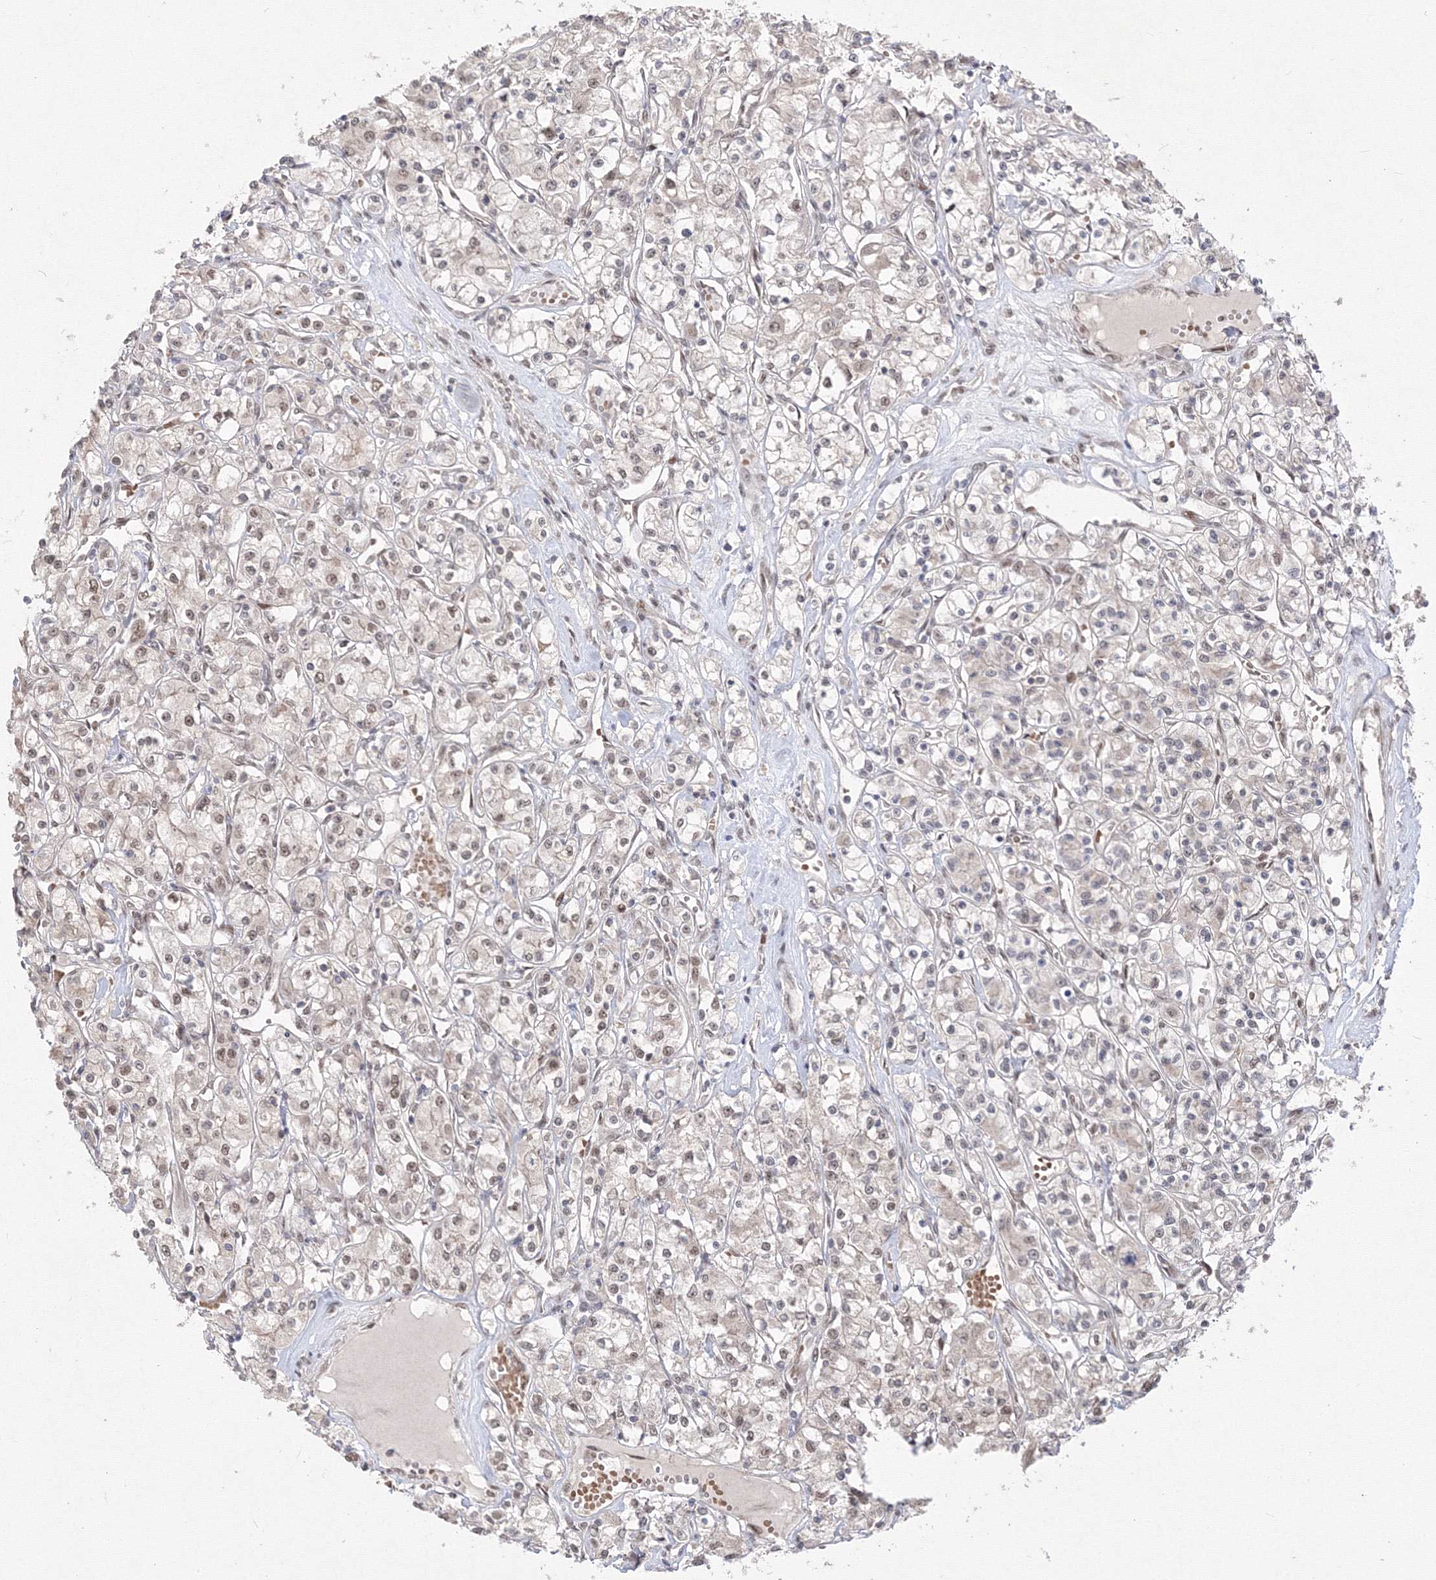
{"staining": {"intensity": "weak", "quantity": "<25%", "location": "nuclear"}, "tissue": "renal cancer", "cell_type": "Tumor cells", "image_type": "cancer", "snomed": [{"axis": "morphology", "description": "Adenocarcinoma, NOS"}, {"axis": "topography", "description": "Kidney"}], "caption": "There is no significant staining in tumor cells of renal cancer.", "gene": "COPS4", "patient": {"sex": "female", "age": 59}}